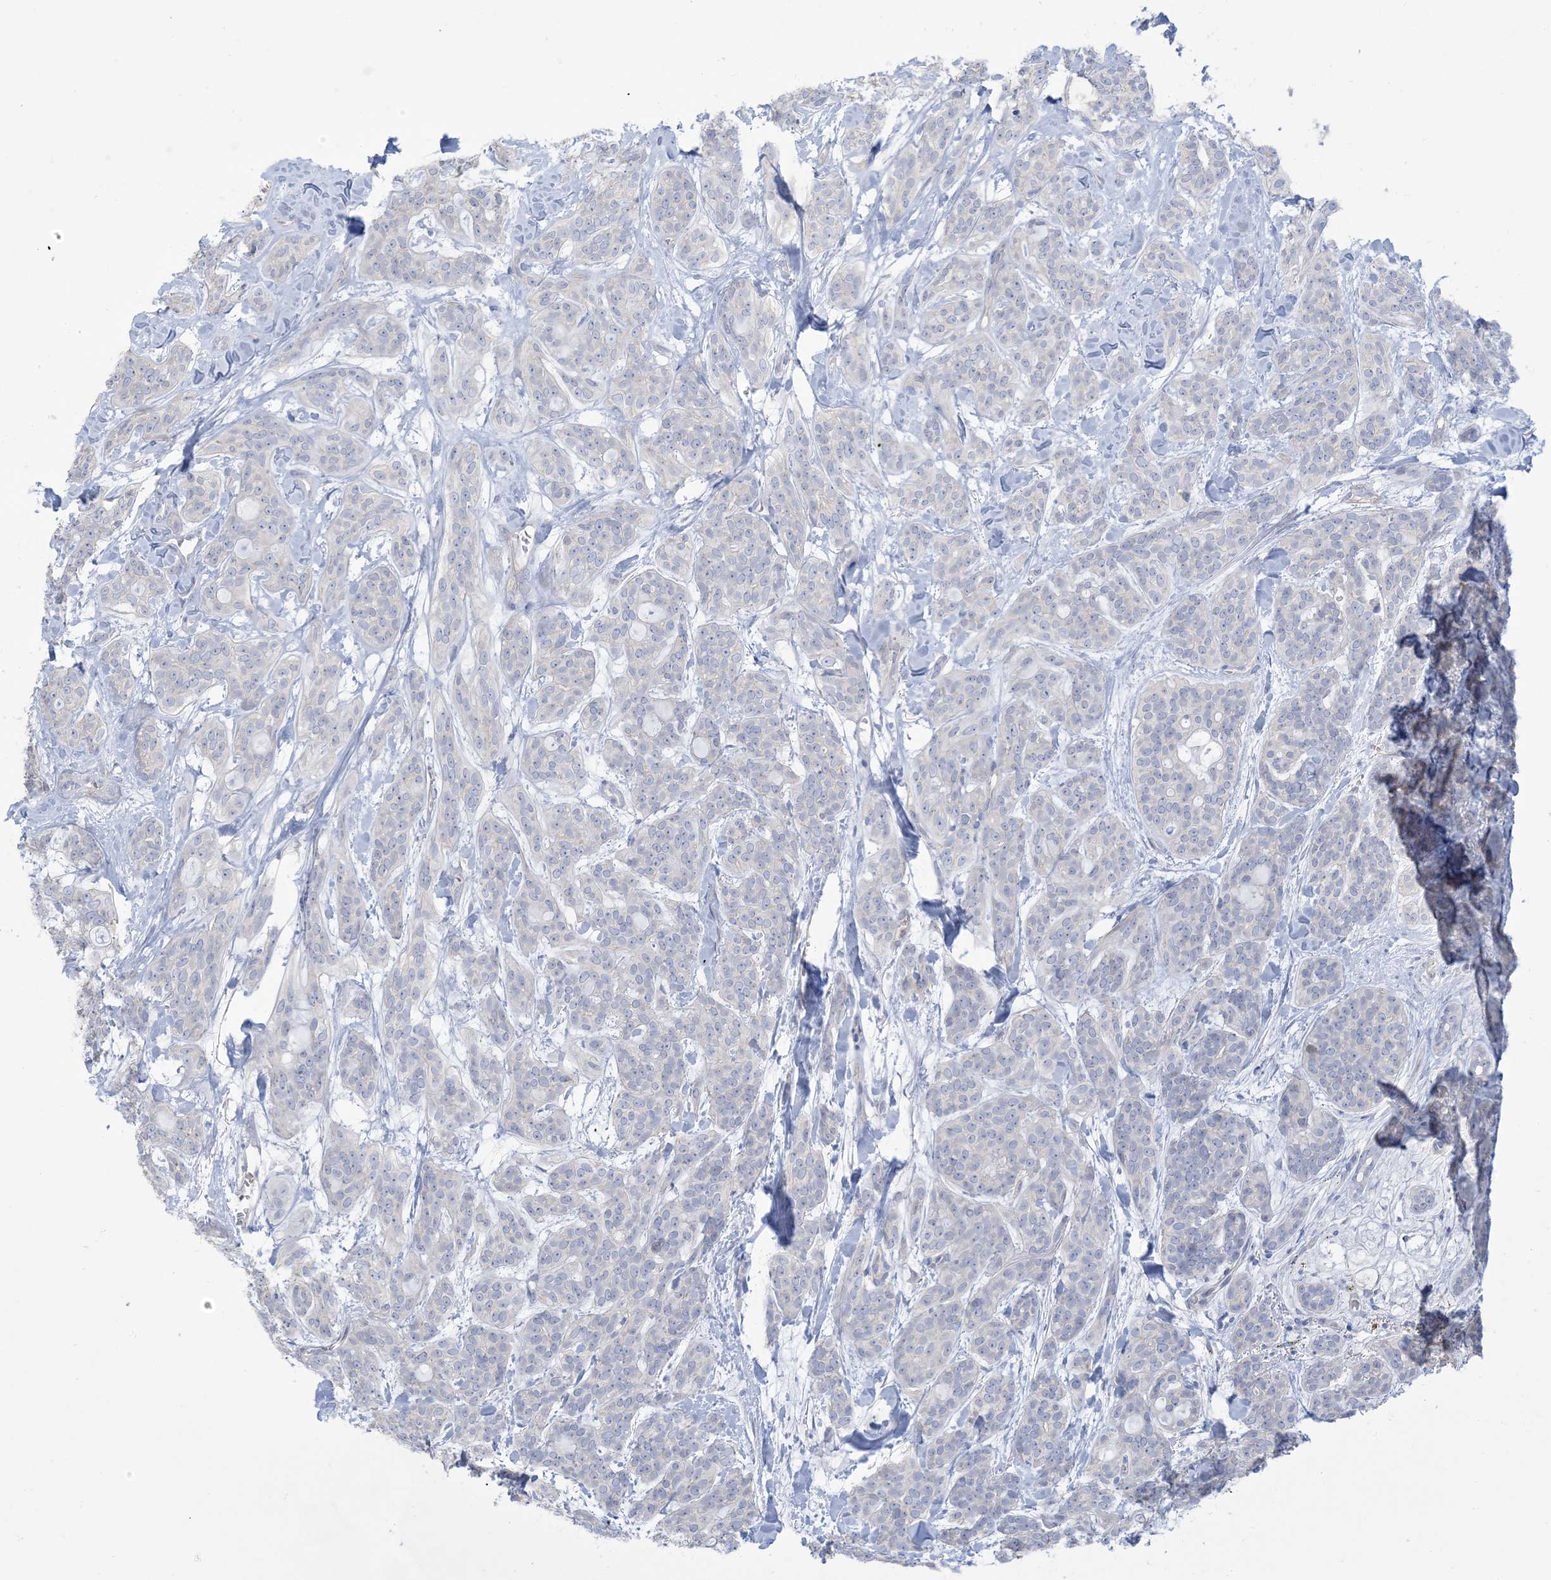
{"staining": {"intensity": "negative", "quantity": "none", "location": "none"}, "tissue": "head and neck cancer", "cell_type": "Tumor cells", "image_type": "cancer", "snomed": [{"axis": "morphology", "description": "Adenocarcinoma, NOS"}, {"axis": "topography", "description": "Head-Neck"}], "caption": "An immunohistochemistry (IHC) photomicrograph of head and neck cancer is shown. There is no staining in tumor cells of head and neck cancer.", "gene": "MTHFD2L", "patient": {"sex": "male", "age": 66}}